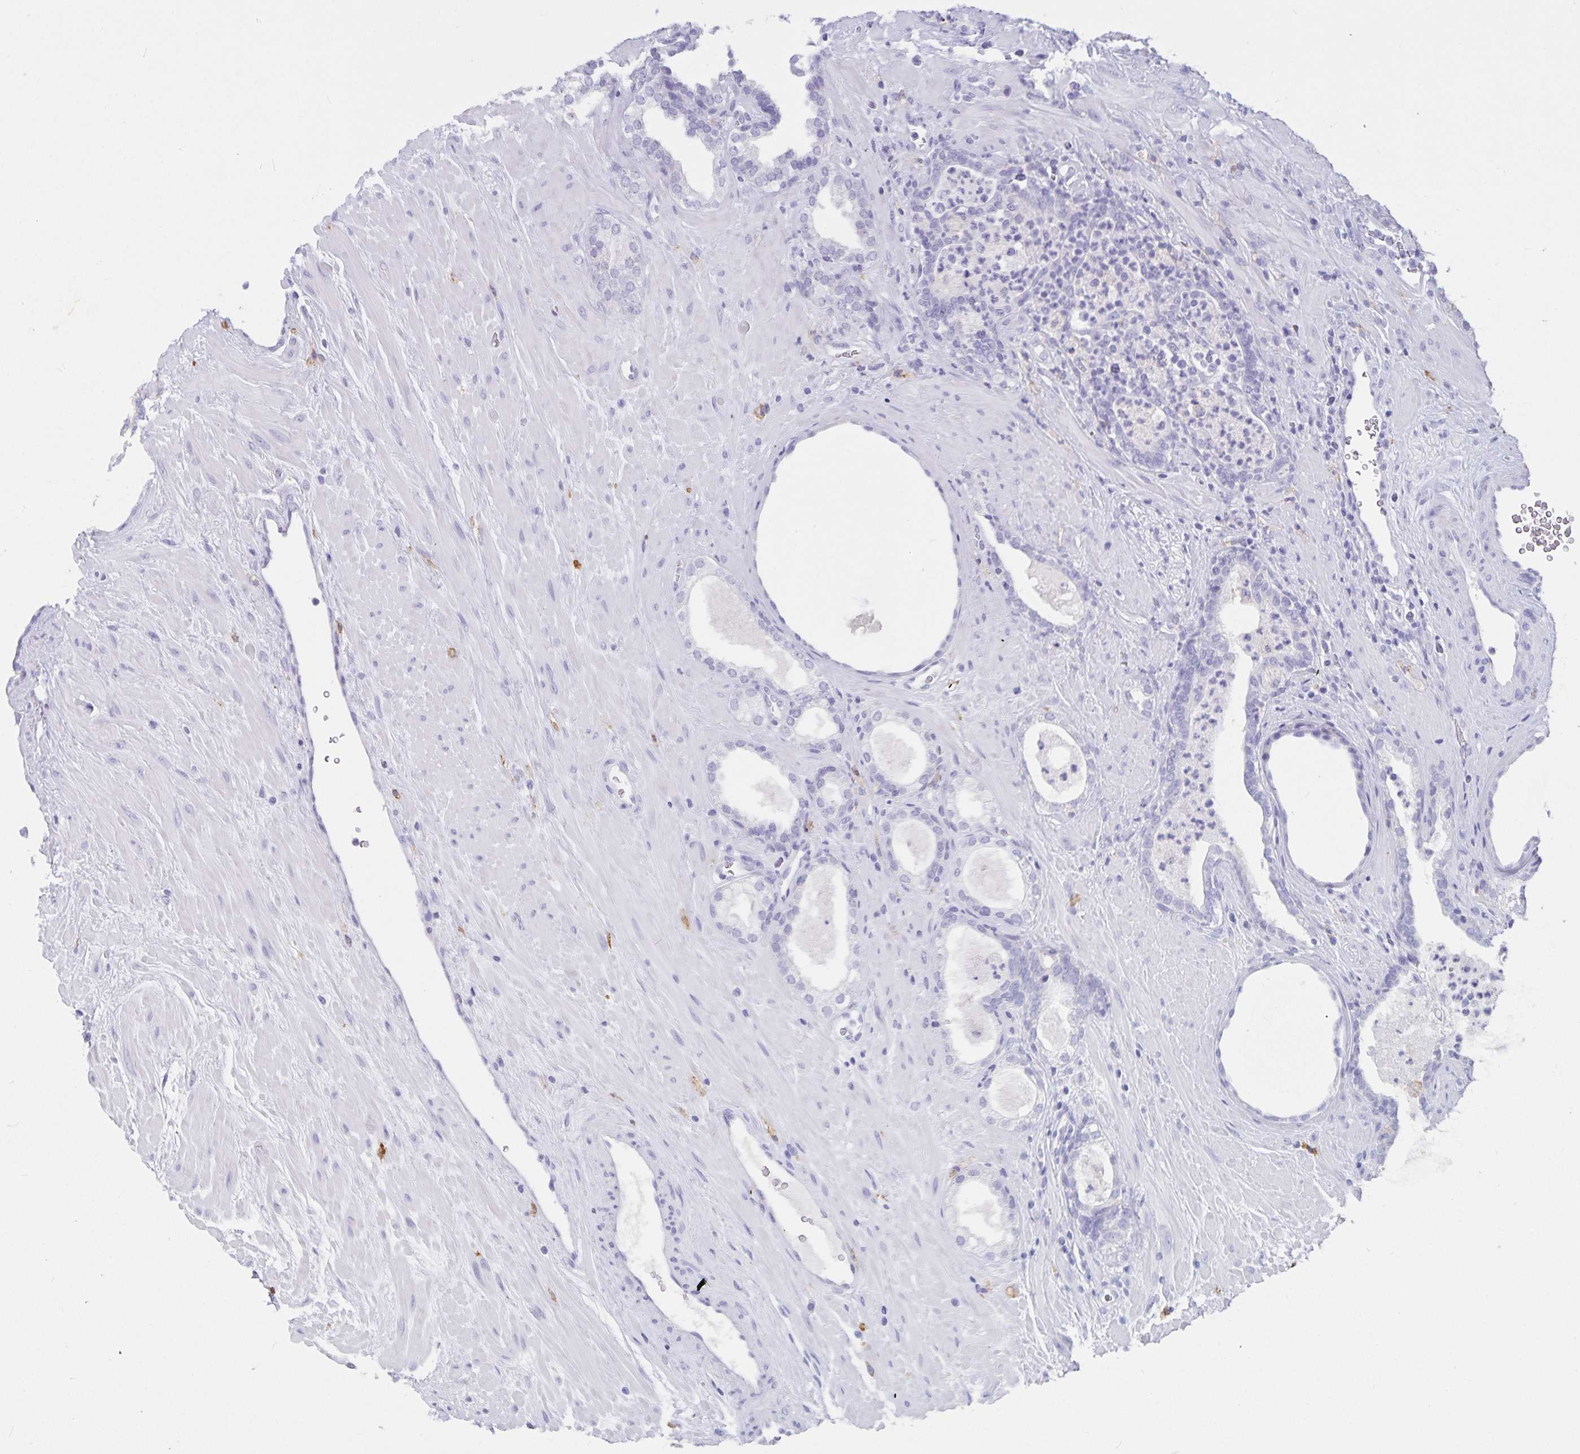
{"staining": {"intensity": "negative", "quantity": "none", "location": "none"}, "tissue": "prostate cancer", "cell_type": "Tumor cells", "image_type": "cancer", "snomed": [{"axis": "morphology", "description": "Adenocarcinoma, Low grade"}, {"axis": "topography", "description": "Prostate"}], "caption": "Prostate cancer was stained to show a protein in brown. There is no significant positivity in tumor cells.", "gene": "PLAC1", "patient": {"sex": "male", "age": 62}}